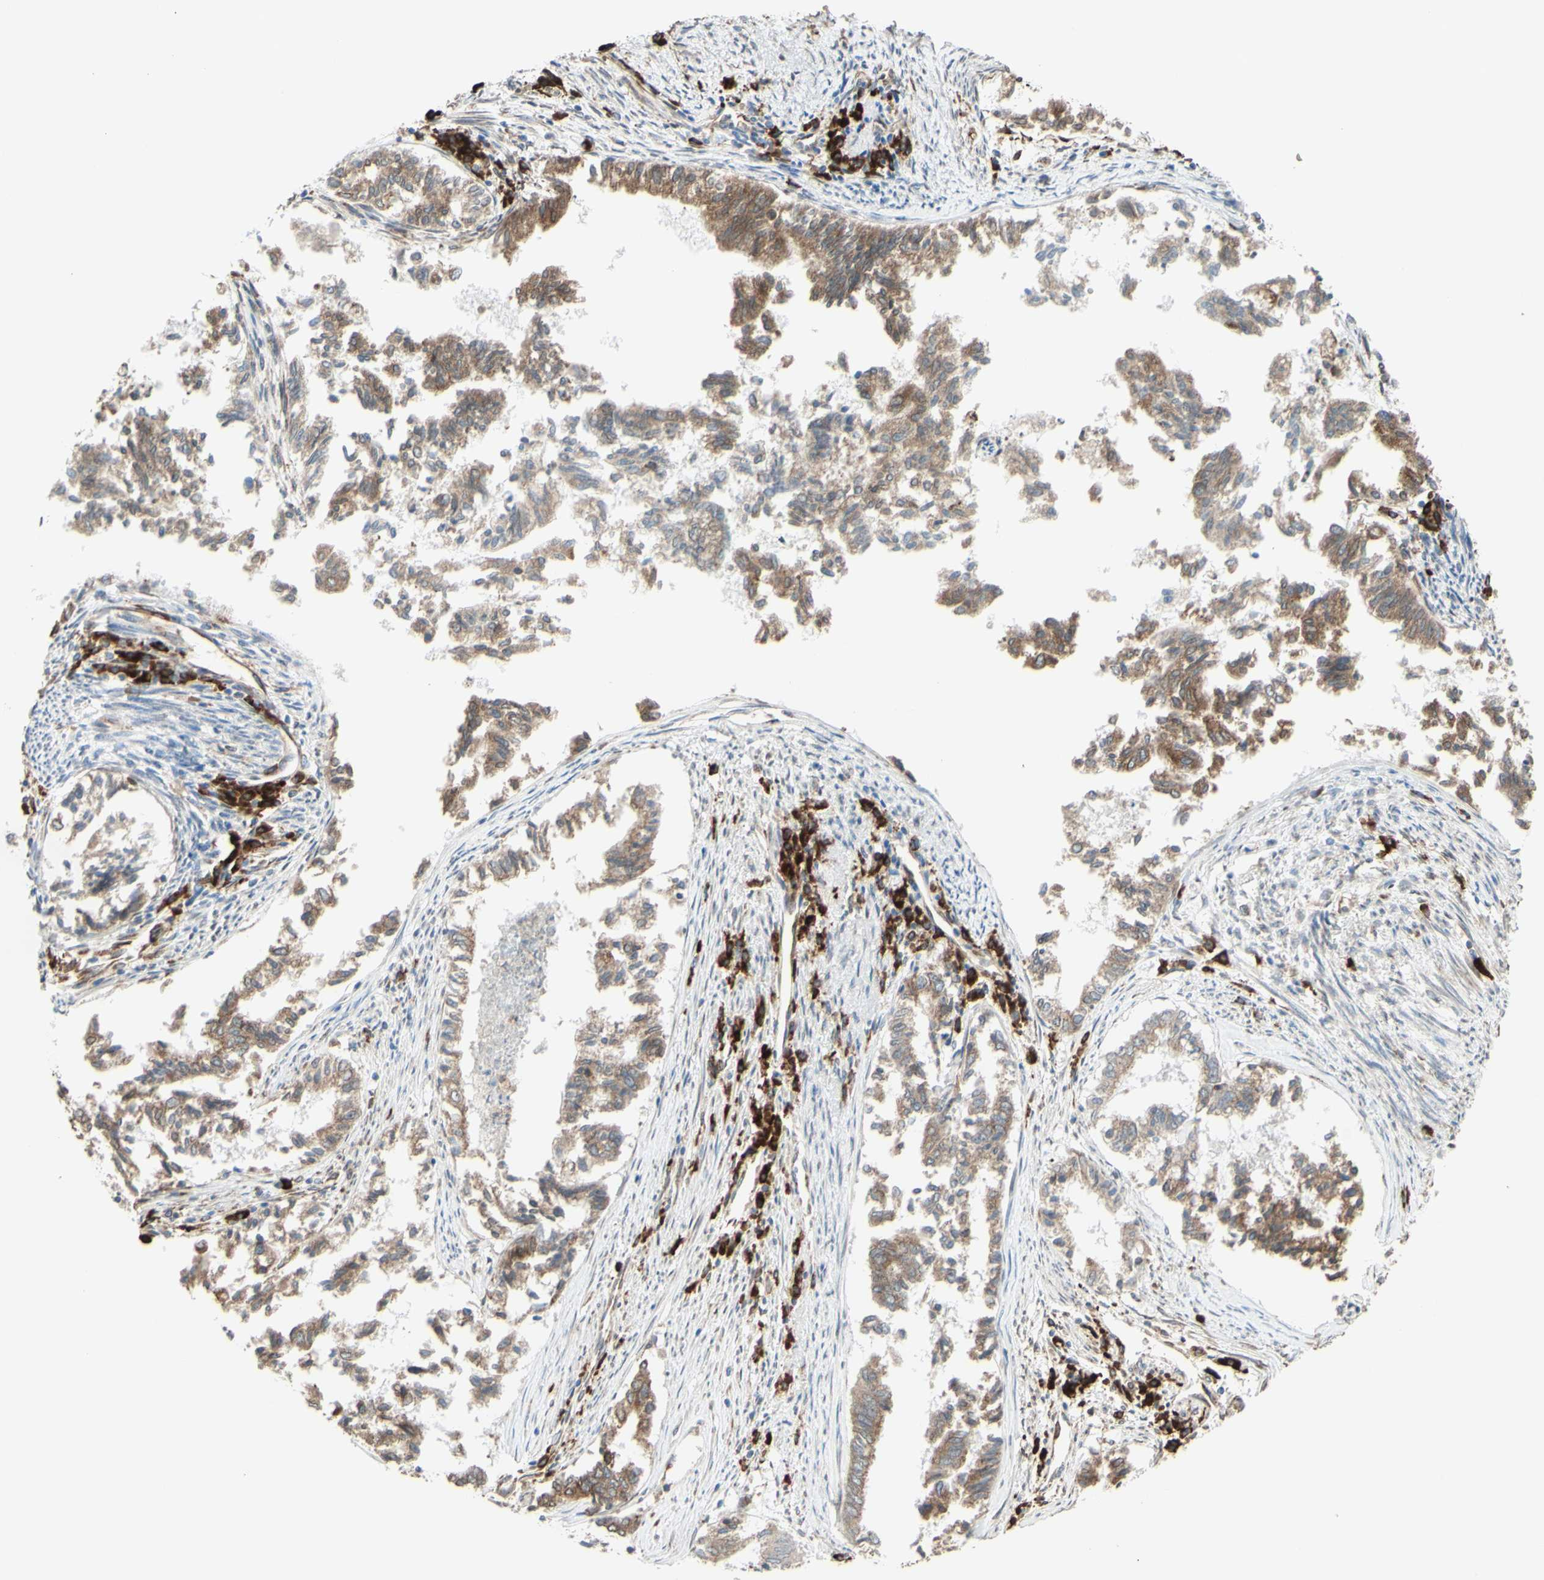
{"staining": {"intensity": "moderate", "quantity": ">75%", "location": "cytoplasmic/membranous"}, "tissue": "endometrial cancer", "cell_type": "Tumor cells", "image_type": "cancer", "snomed": [{"axis": "morphology", "description": "Necrosis, NOS"}, {"axis": "morphology", "description": "Adenocarcinoma, NOS"}, {"axis": "topography", "description": "Endometrium"}], "caption": "Immunohistochemical staining of human endometrial adenocarcinoma shows moderate cytoplasmic/membranous protein staining in about >75% of tumor cells.", "gene": "DNAJB11", "patient": {"sex": "female", "age": 79}}